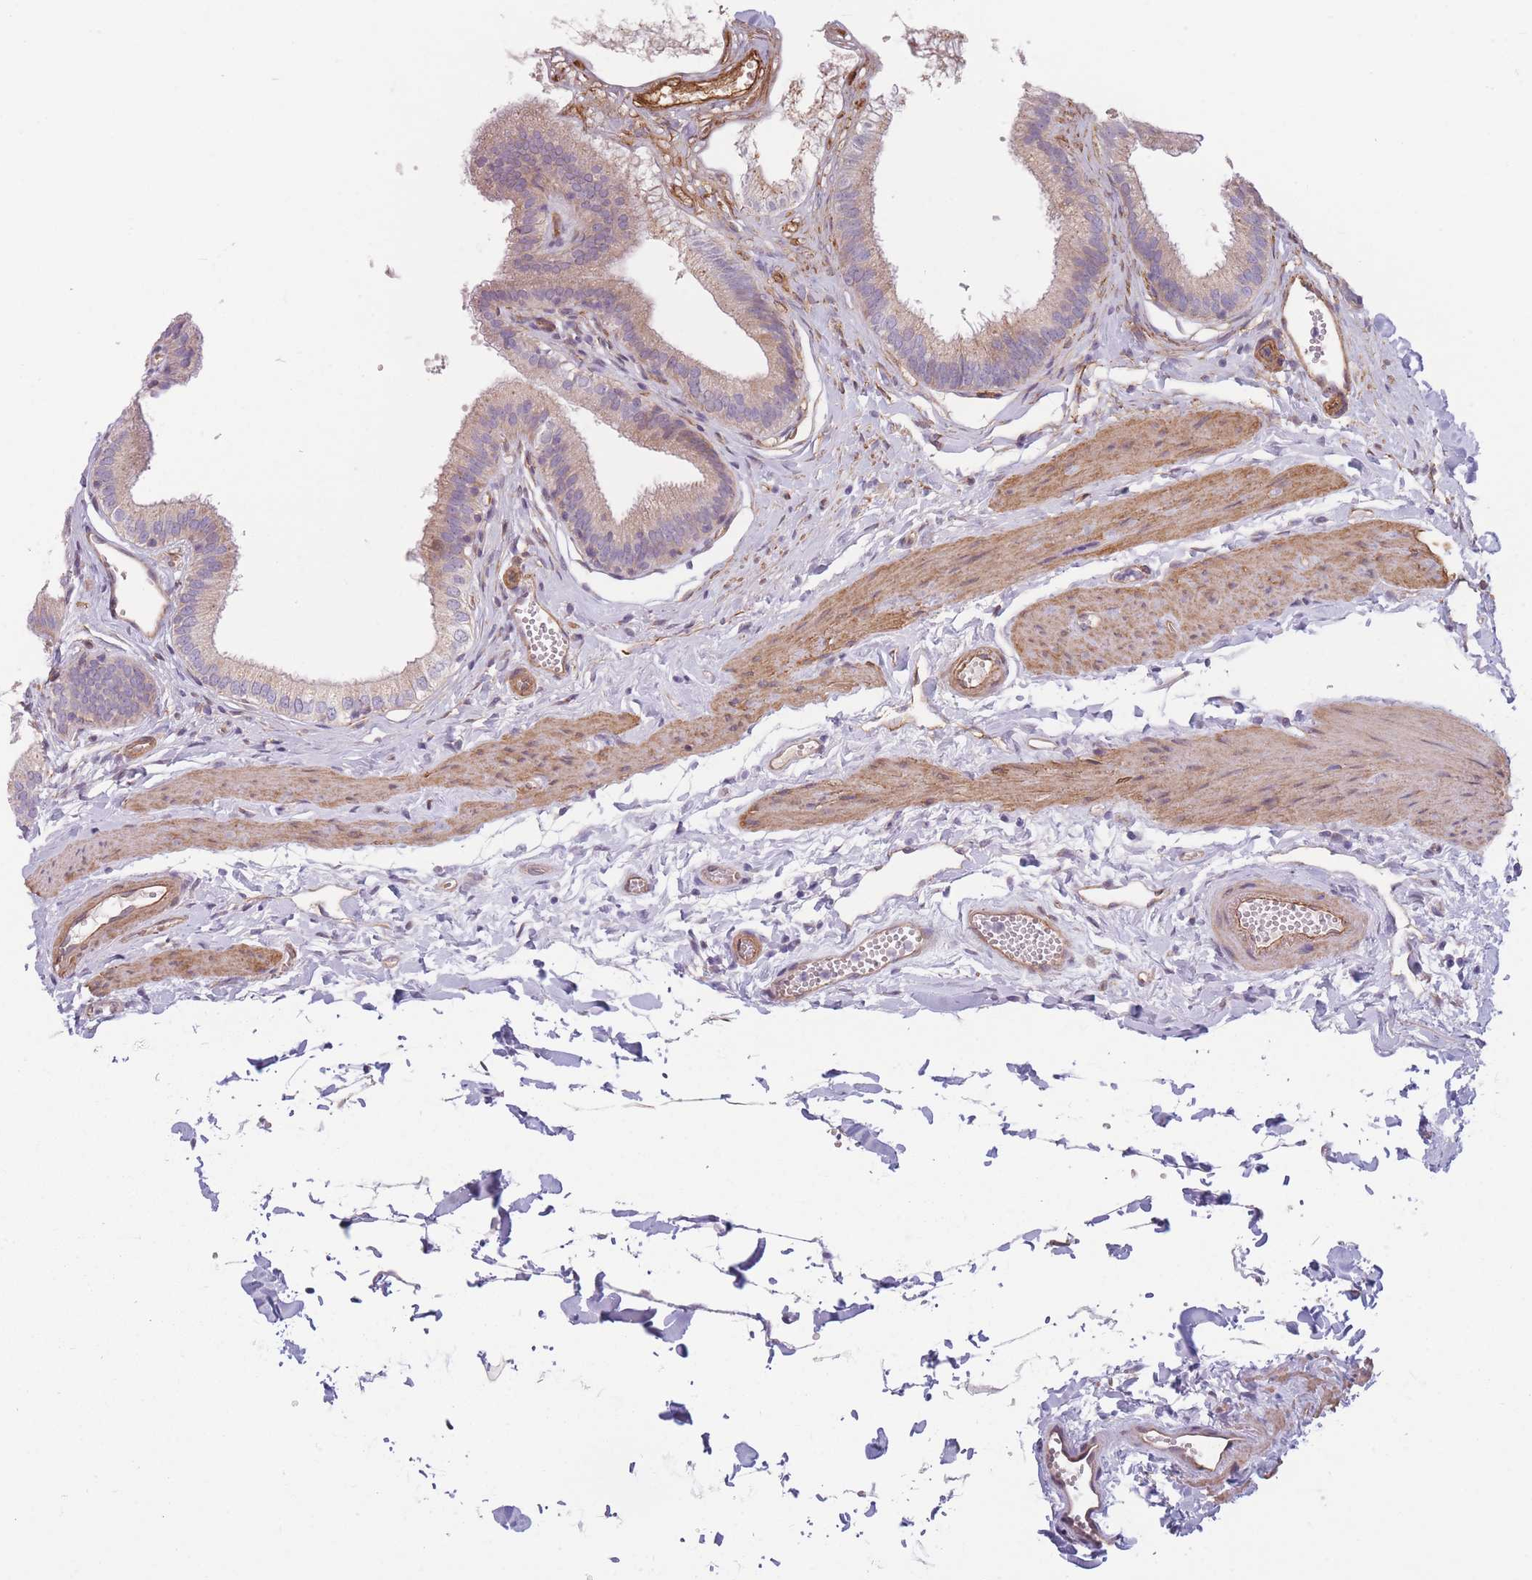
{"staining": {"intensity": "weak", "quantity": "25%-75%", "location": "cytoplasmic/membranous"}, "tissue": "gallbladder", "cell_type": "Glandular cells", "image_type": "normal", "snomed": [{"axis": "morphology", "description": "Normal tissue, NOS"}, {"axis": "topography", "description": "Gallbladder"}], "caption": "A high-resolution image shows IHC staining of normal gallbladder, which exhibits weak cytoplasmic/membranous positivity in approximately 25%-75% of glandular cells. Using DAB (3,3'-diaminobenzidine) (brown) and hematoxylin (blue) stains, captured at high magnification using brightfield microscopy.", "gene": "SLC7A6", "patient": {"sex": "female", "age": 54}}